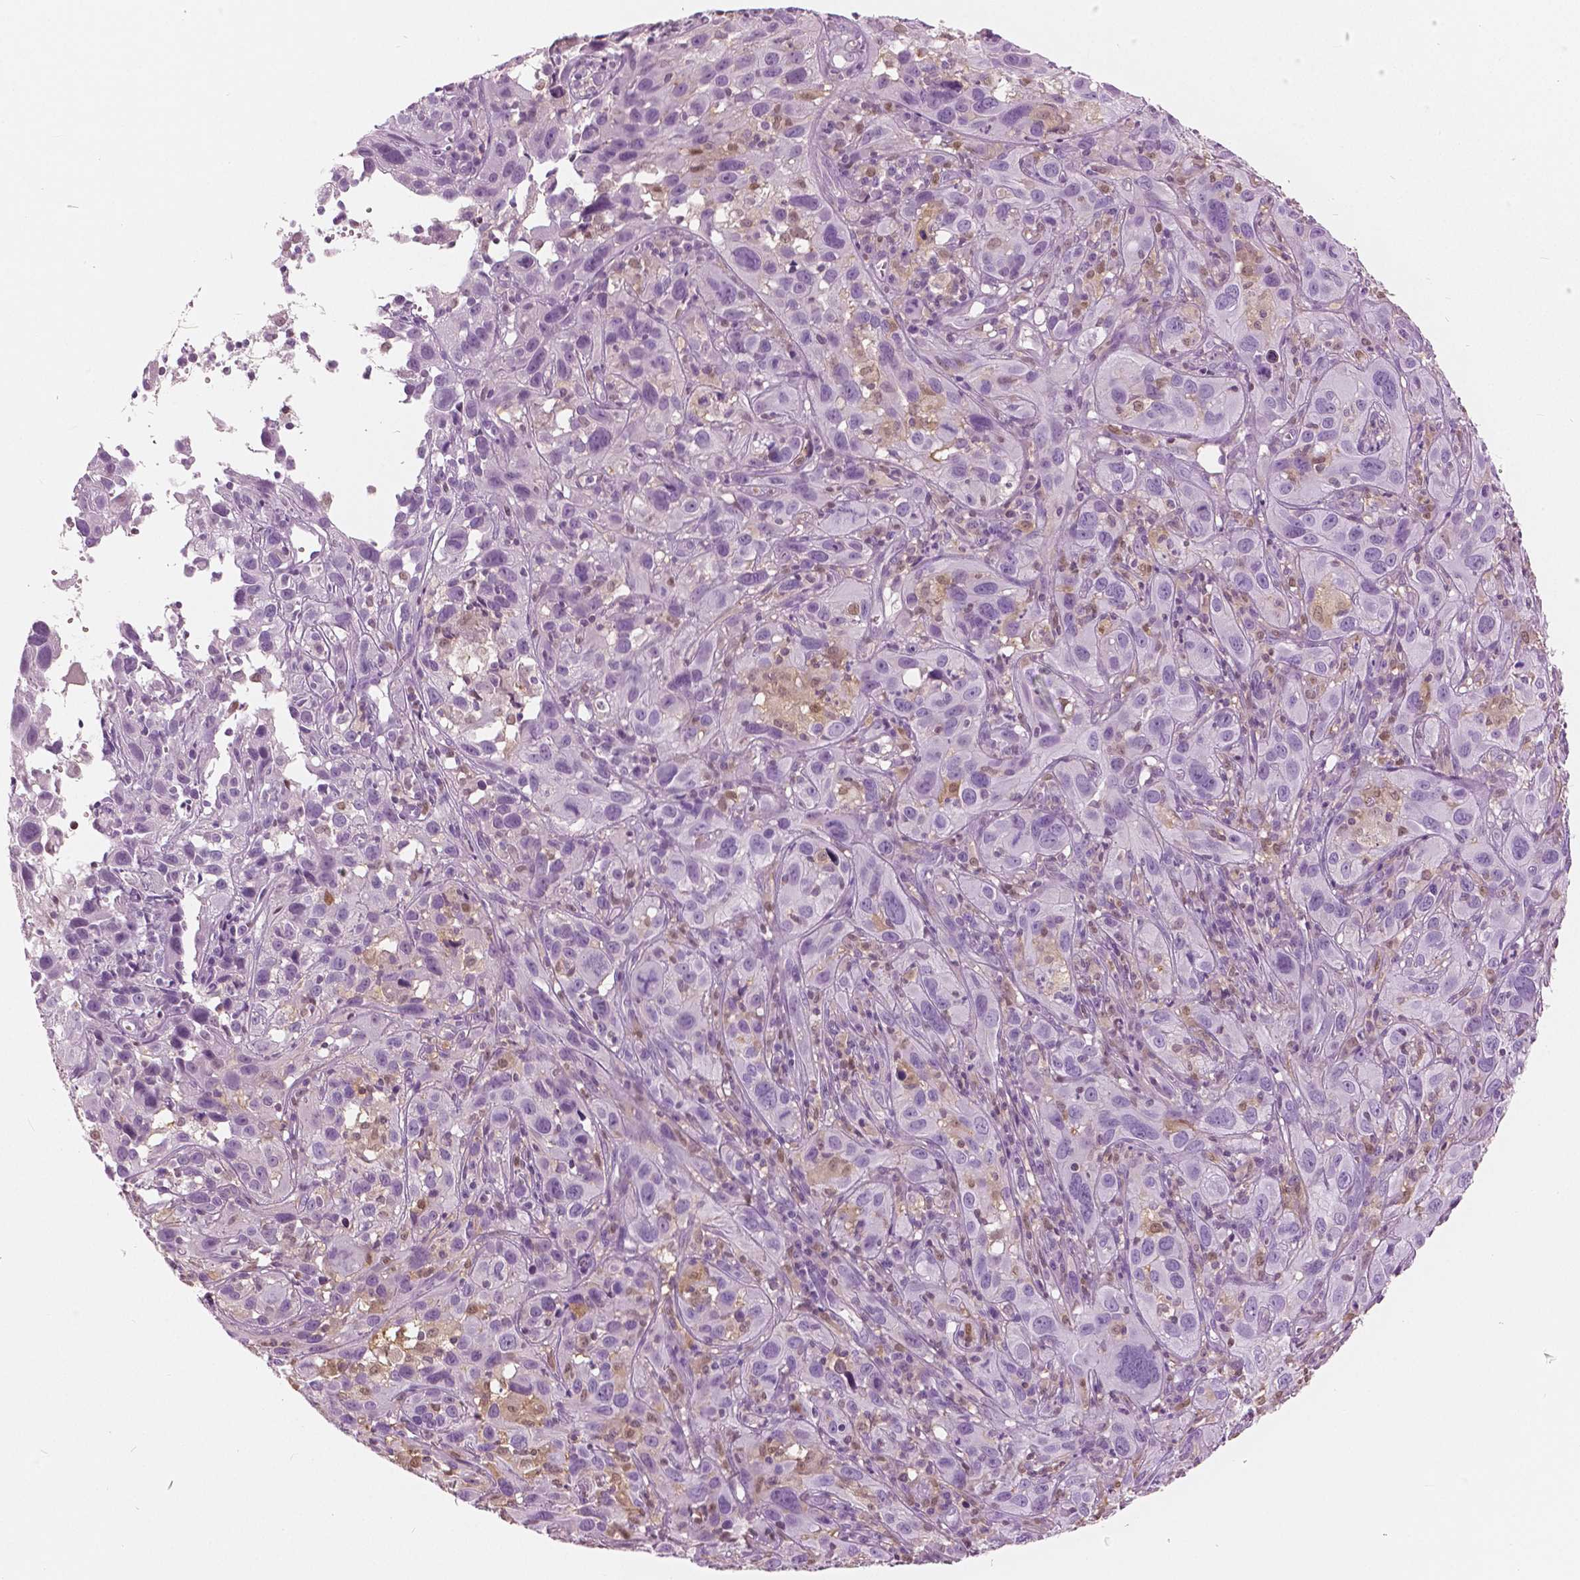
{"staining": {"intensity": "negative", "quantity": "none", "location": "none"}, "tissue": "cervical cancer", "cell_type": "Tumor cells", "image_type": "cancer", "snomed": [{"axis": "morphology", "description": "Squamous cell carcinoma, NOS"}, {"axis": "topography", "description": "Cervix"}], "caption": "Tumor cells show no significant protein staining in cervical cancer.", "gene": "GALM", "patient": {"sex": "female", "age": 37}}